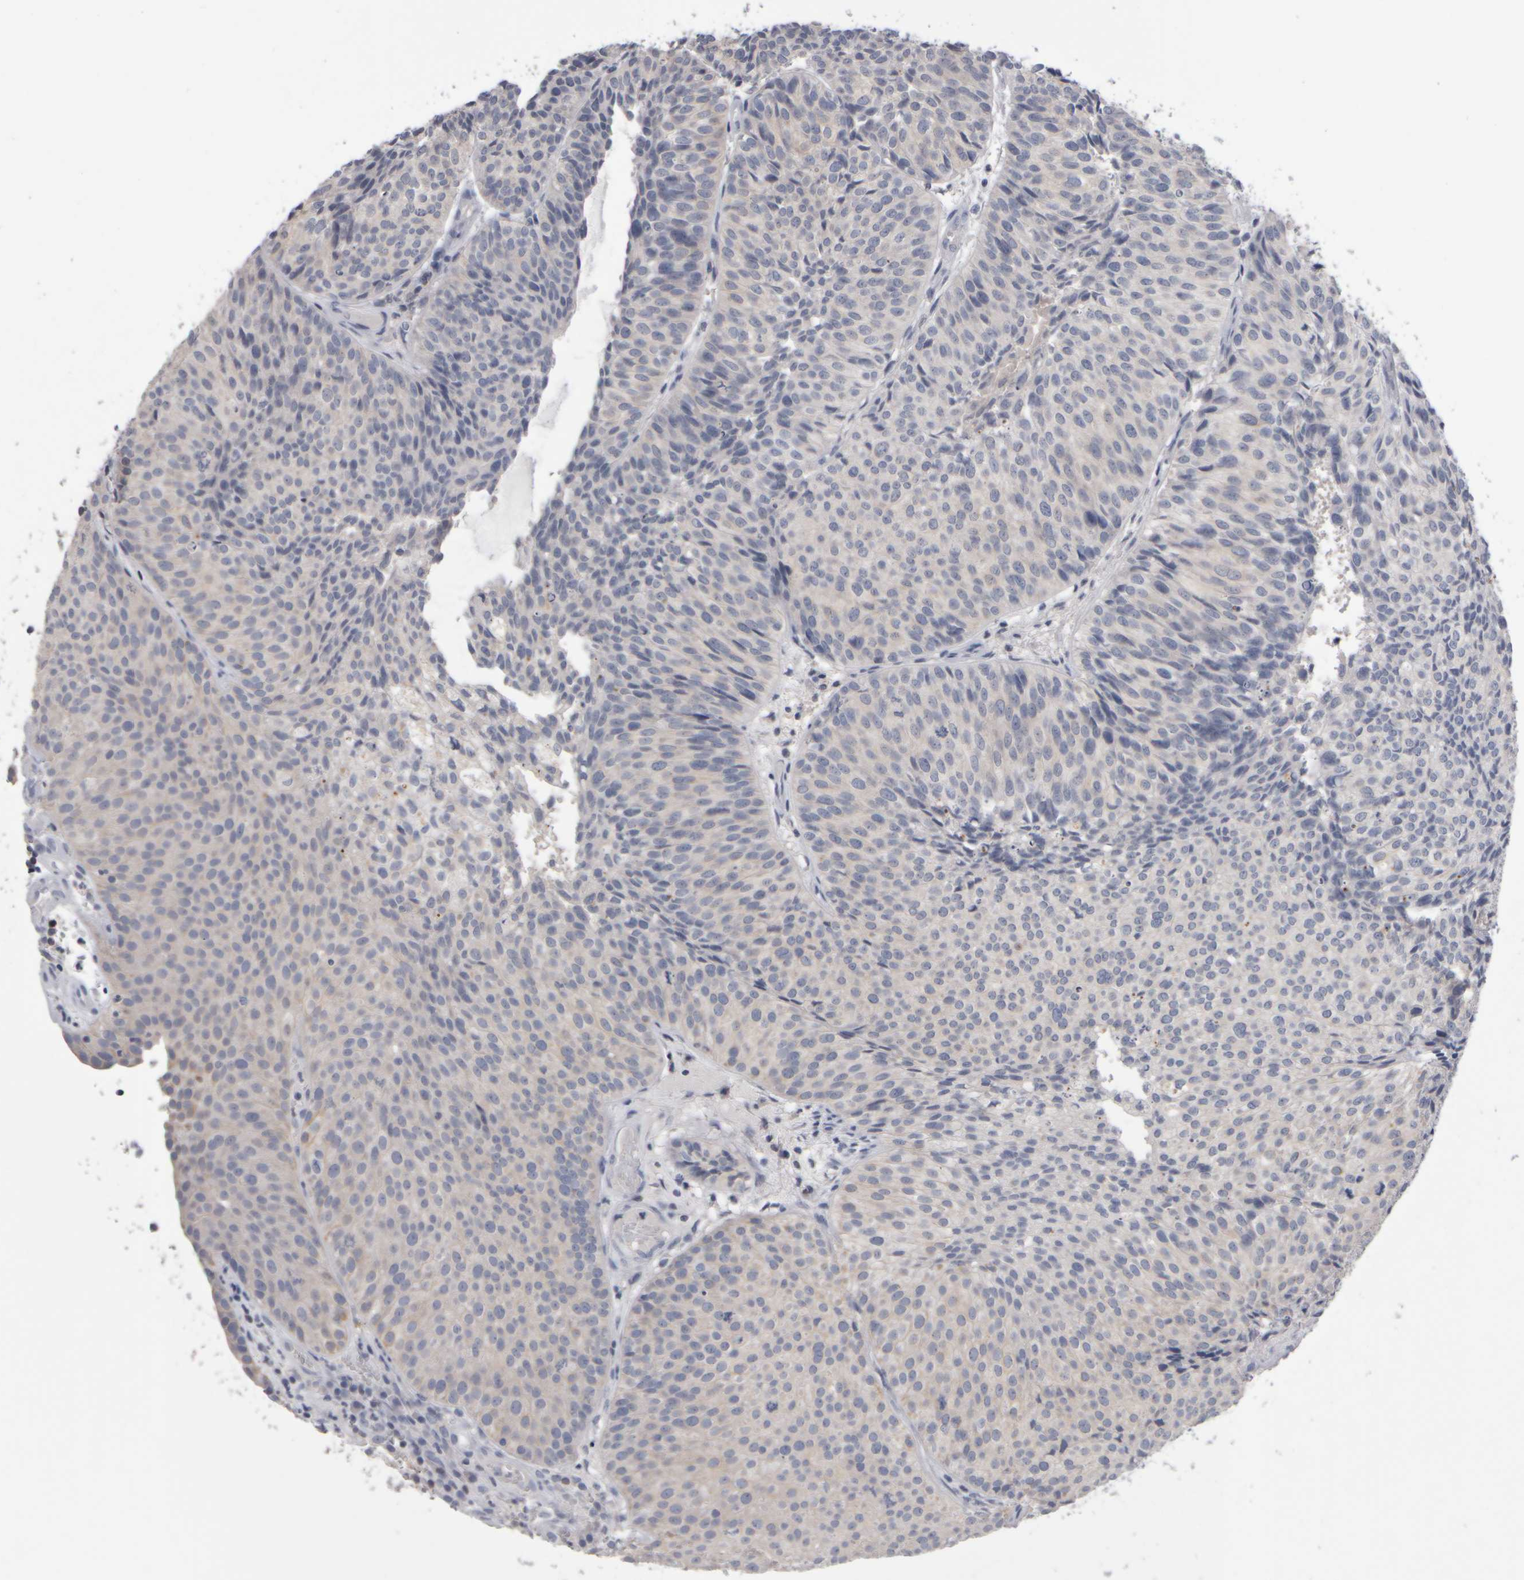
{"staining": {"intensity": "negative", "quantity": "none", "location": "none"}, "tissue": "urothelial cancer", "cell_type": "Tumor cells", "image_type": "cancer", "snomed": [{"axis": "morphology", "description": "Urothelial carcinoma, Low grade"}, {"axis": "topography", "description": "Urinary bladder"}], "caption": "The image demonstrates no staining of tumor cells in low-grade urothelial carcinoma.", "gene": "EPHX2", "patient": {"sex": "male", "age": 86}}